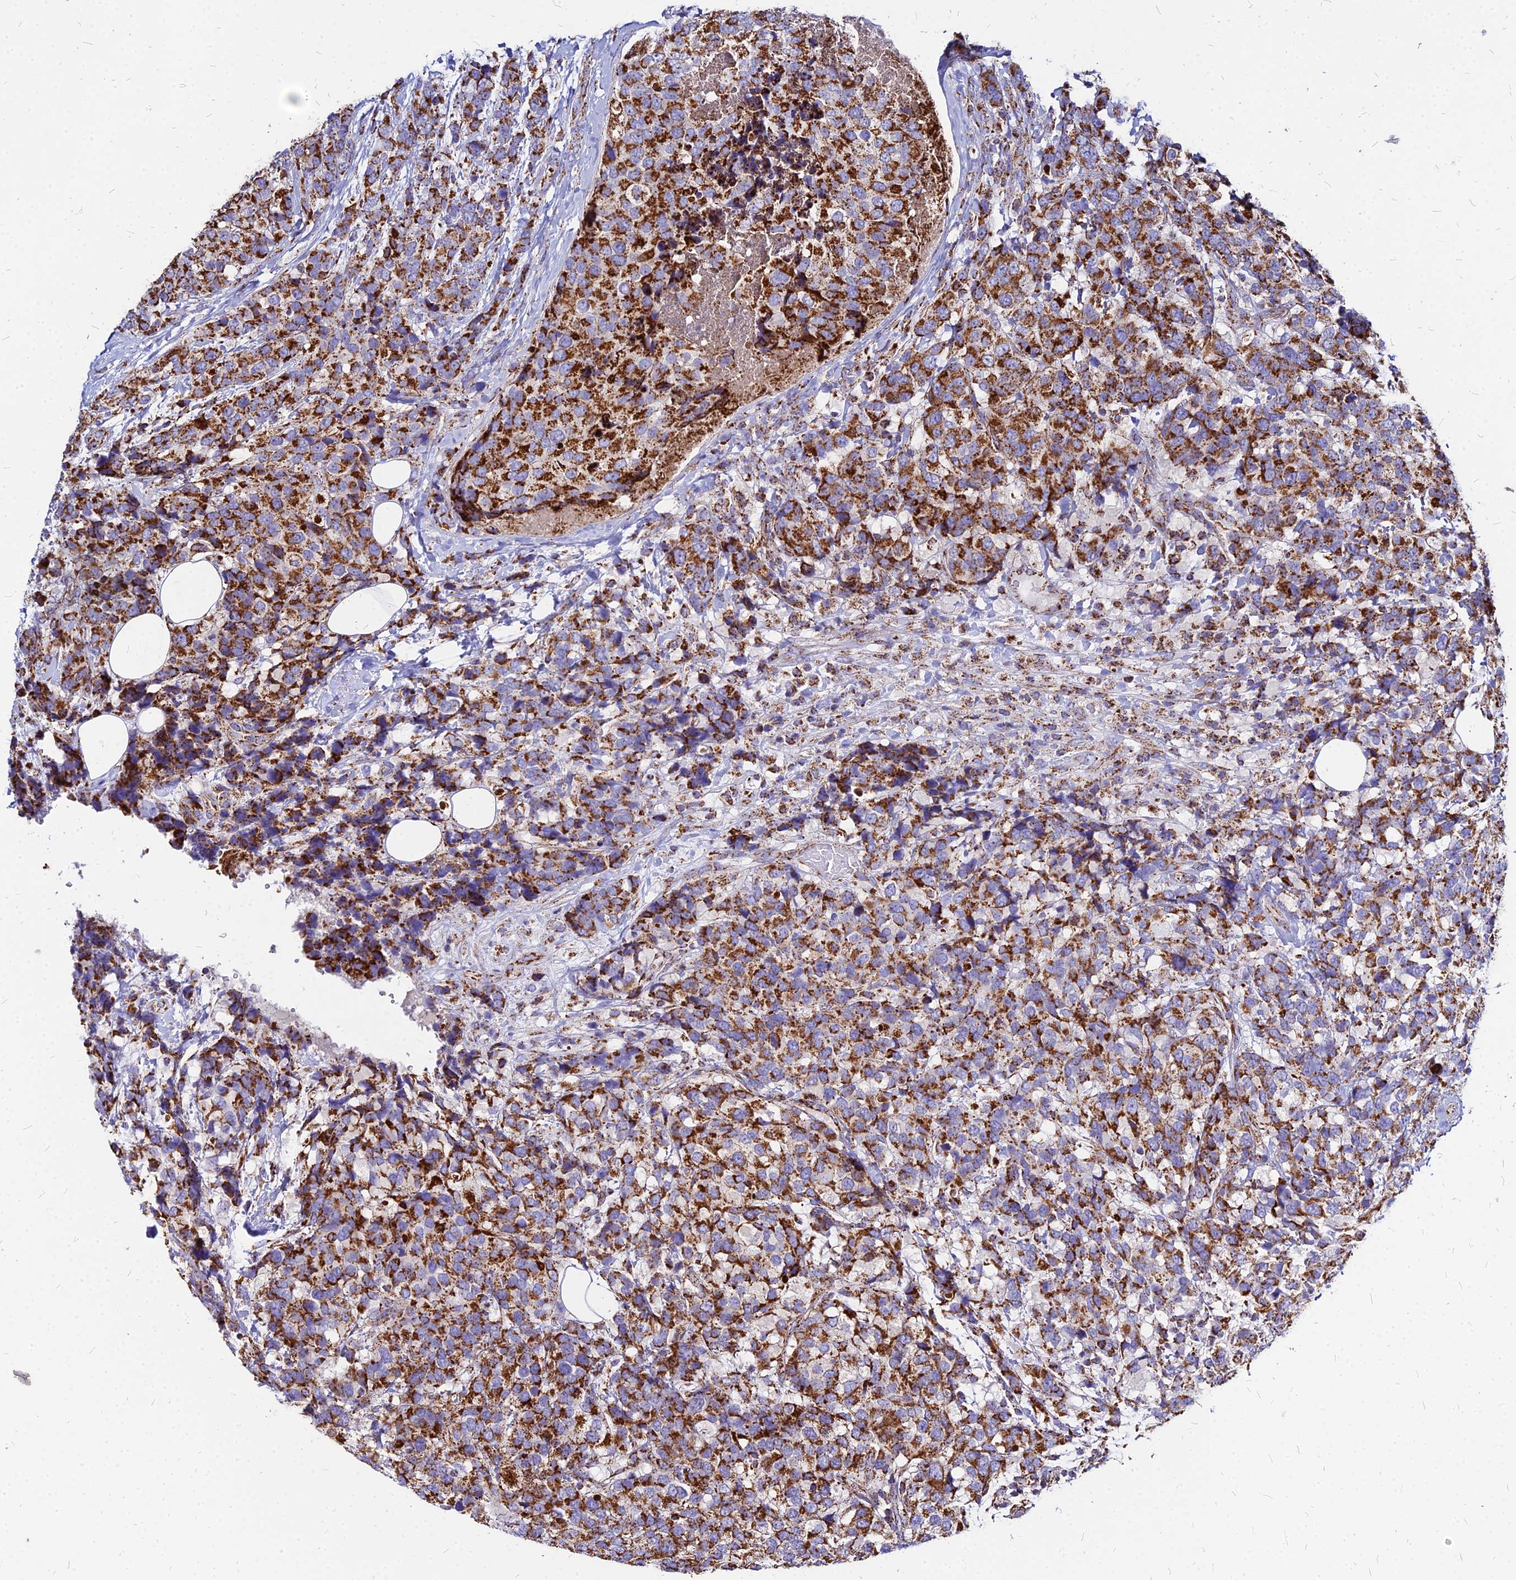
{"staining": {"intensity": "strong", "quantity": ">75%", "location": "cytoplasmic/membranous"}, "tissue": "breast cancer", "cell_type": "Tumor cells", "image_type": "cancer", "snomed": [{"axis": "morphology", "description": "Lobular carcinoma"}, {"axis": "topography", "description": "Breast"}], "caption": "Approximately >75% of tumor cells in human breast lobular carcinoma display strong cytoplasmic/membranous protein staining as visualized by brown immunohistochemical staining.", "gene": "DLD", "patient": {"sex": "female", "age": 59}}